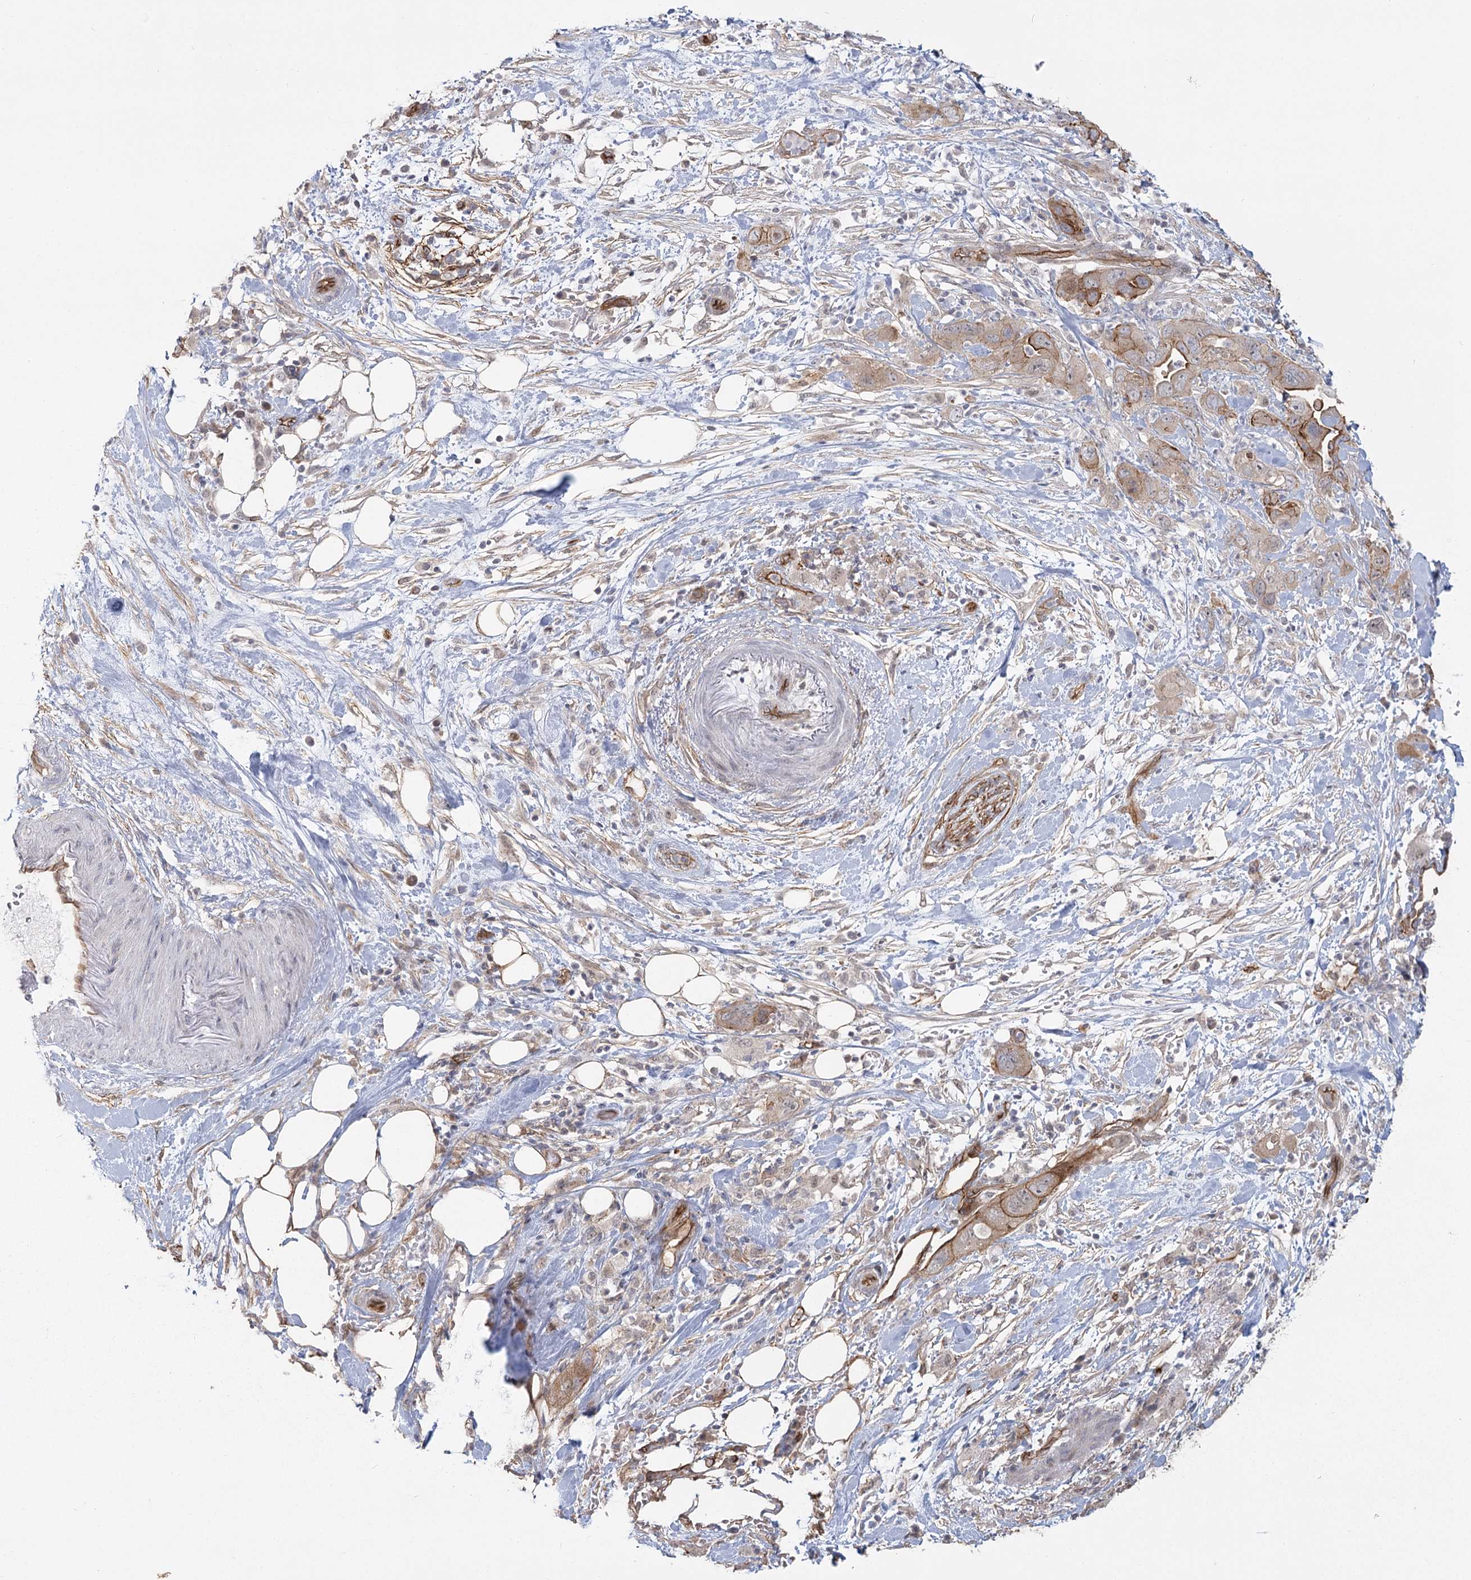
{"staining": {"intensity": "strong", "quantity": "25%-75%", "location": "cytoplasmic/membranous"}, "tissue": "pancreatic cancer", "cell_type": "Tumor cells", "image_type": "cancer", "snomed": [{"axis": "morphology", "description": "Adenocarcinoma, NOS"}, {"axis": "topography", "description": "Pancreas"}], "caption": "A brown stain labels strong cytoplasmic/membranous staining of a protein in human adenocarcinoma (pancreatic) tumor cells.", "gene": "RPP14", "patient": {"sex": "female", "age": 71}}